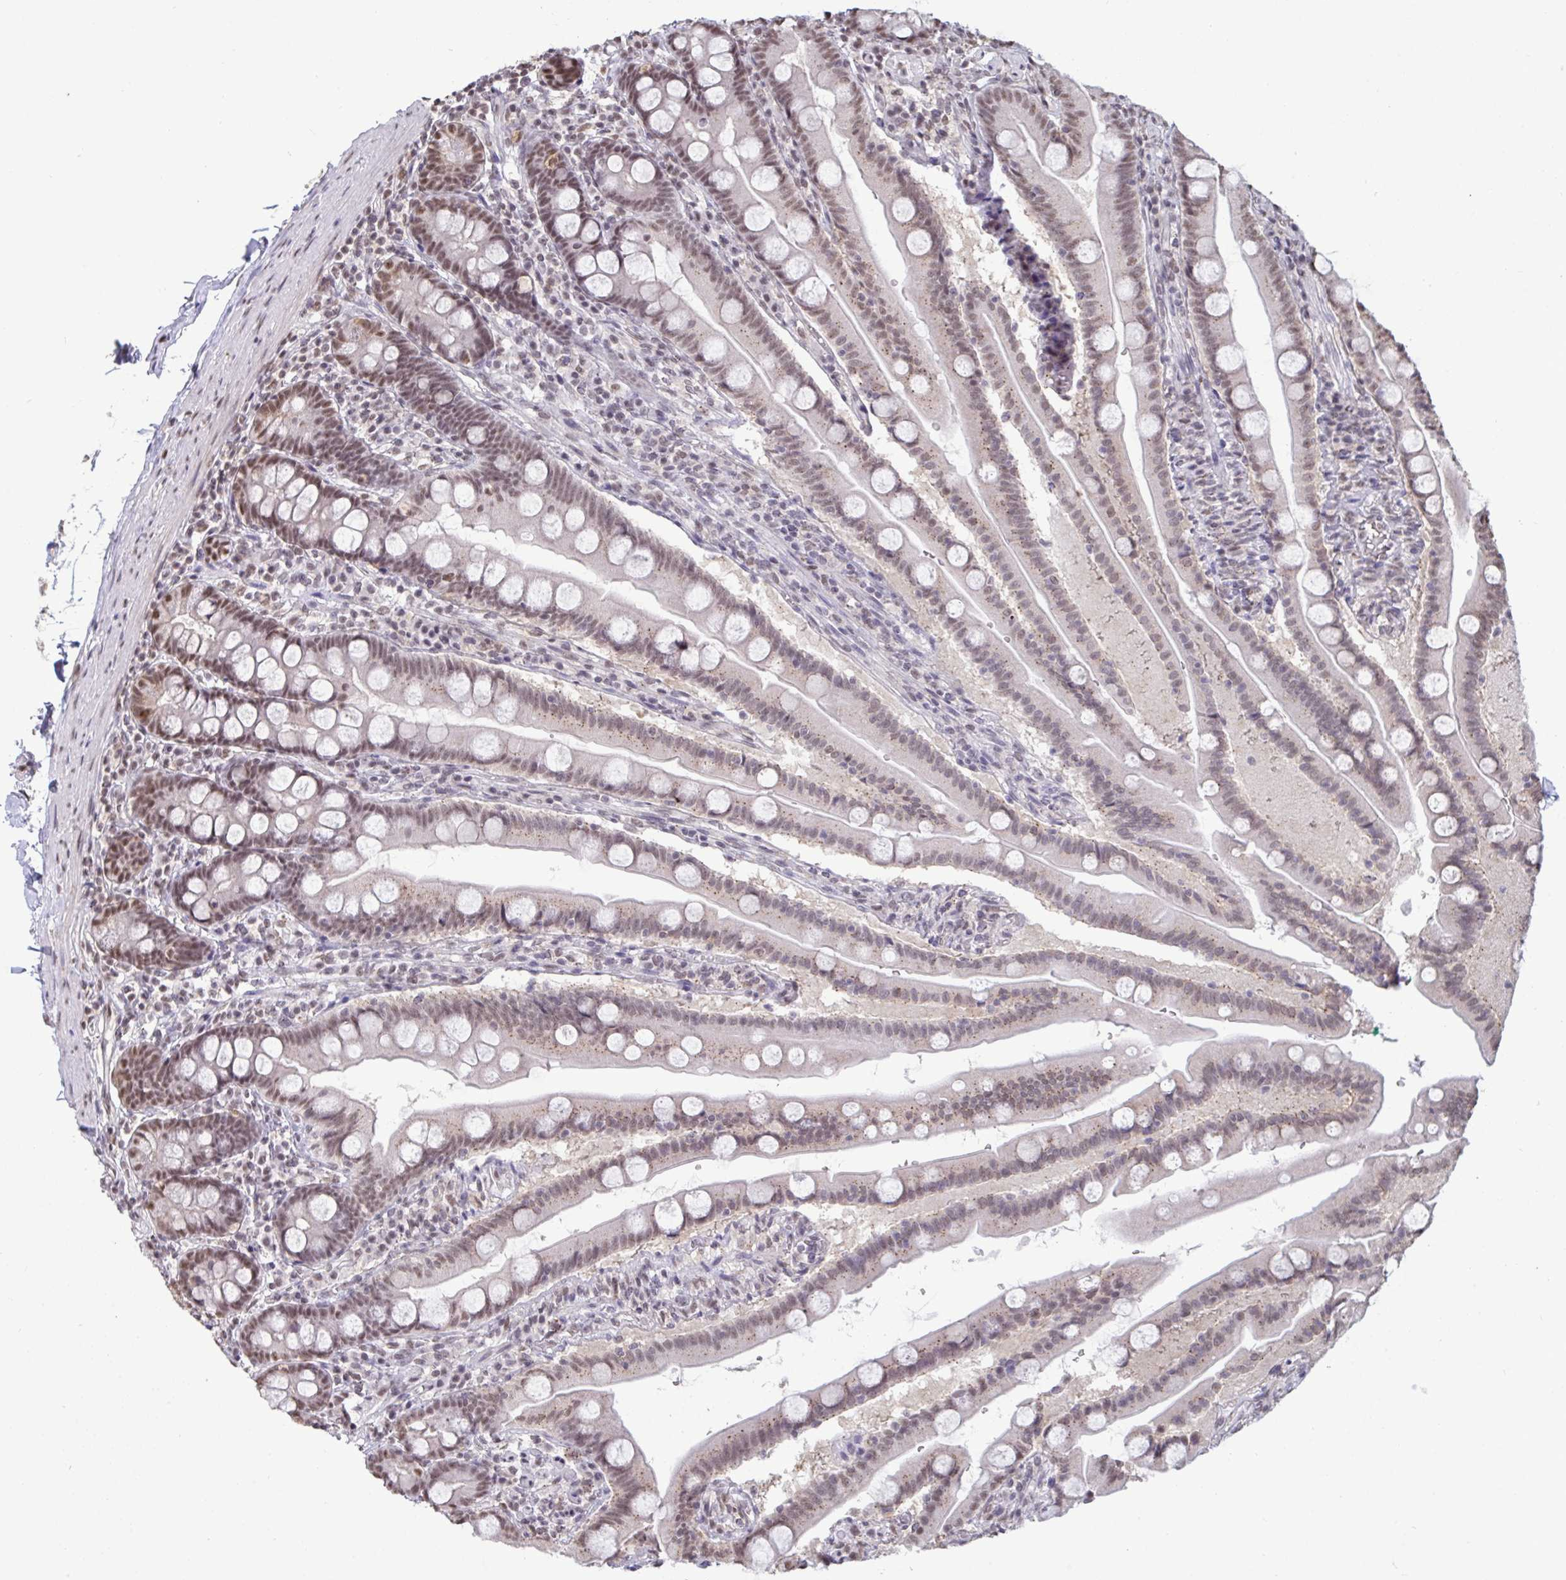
{"staining": {"intensity": "moderate", "quantity": ">75%", "location": "nuclear"}, "tissue": "duodenum", "cell_type": "Glandular cells", "image_type": "normal", "snomed": [{"axis": "morphology", "description": "Normal tissue, NOS"}, {"axis": "topography", "description": "Duodenum"}], "caption": "An image of duodenum stained for a protein shows moderate nuclear brown staining in glandular cells. (Brightfield microscopy of DAB IHC at high magnification).", "gene": "PUF60", "patient": {"sex": "female", "age": 67}}